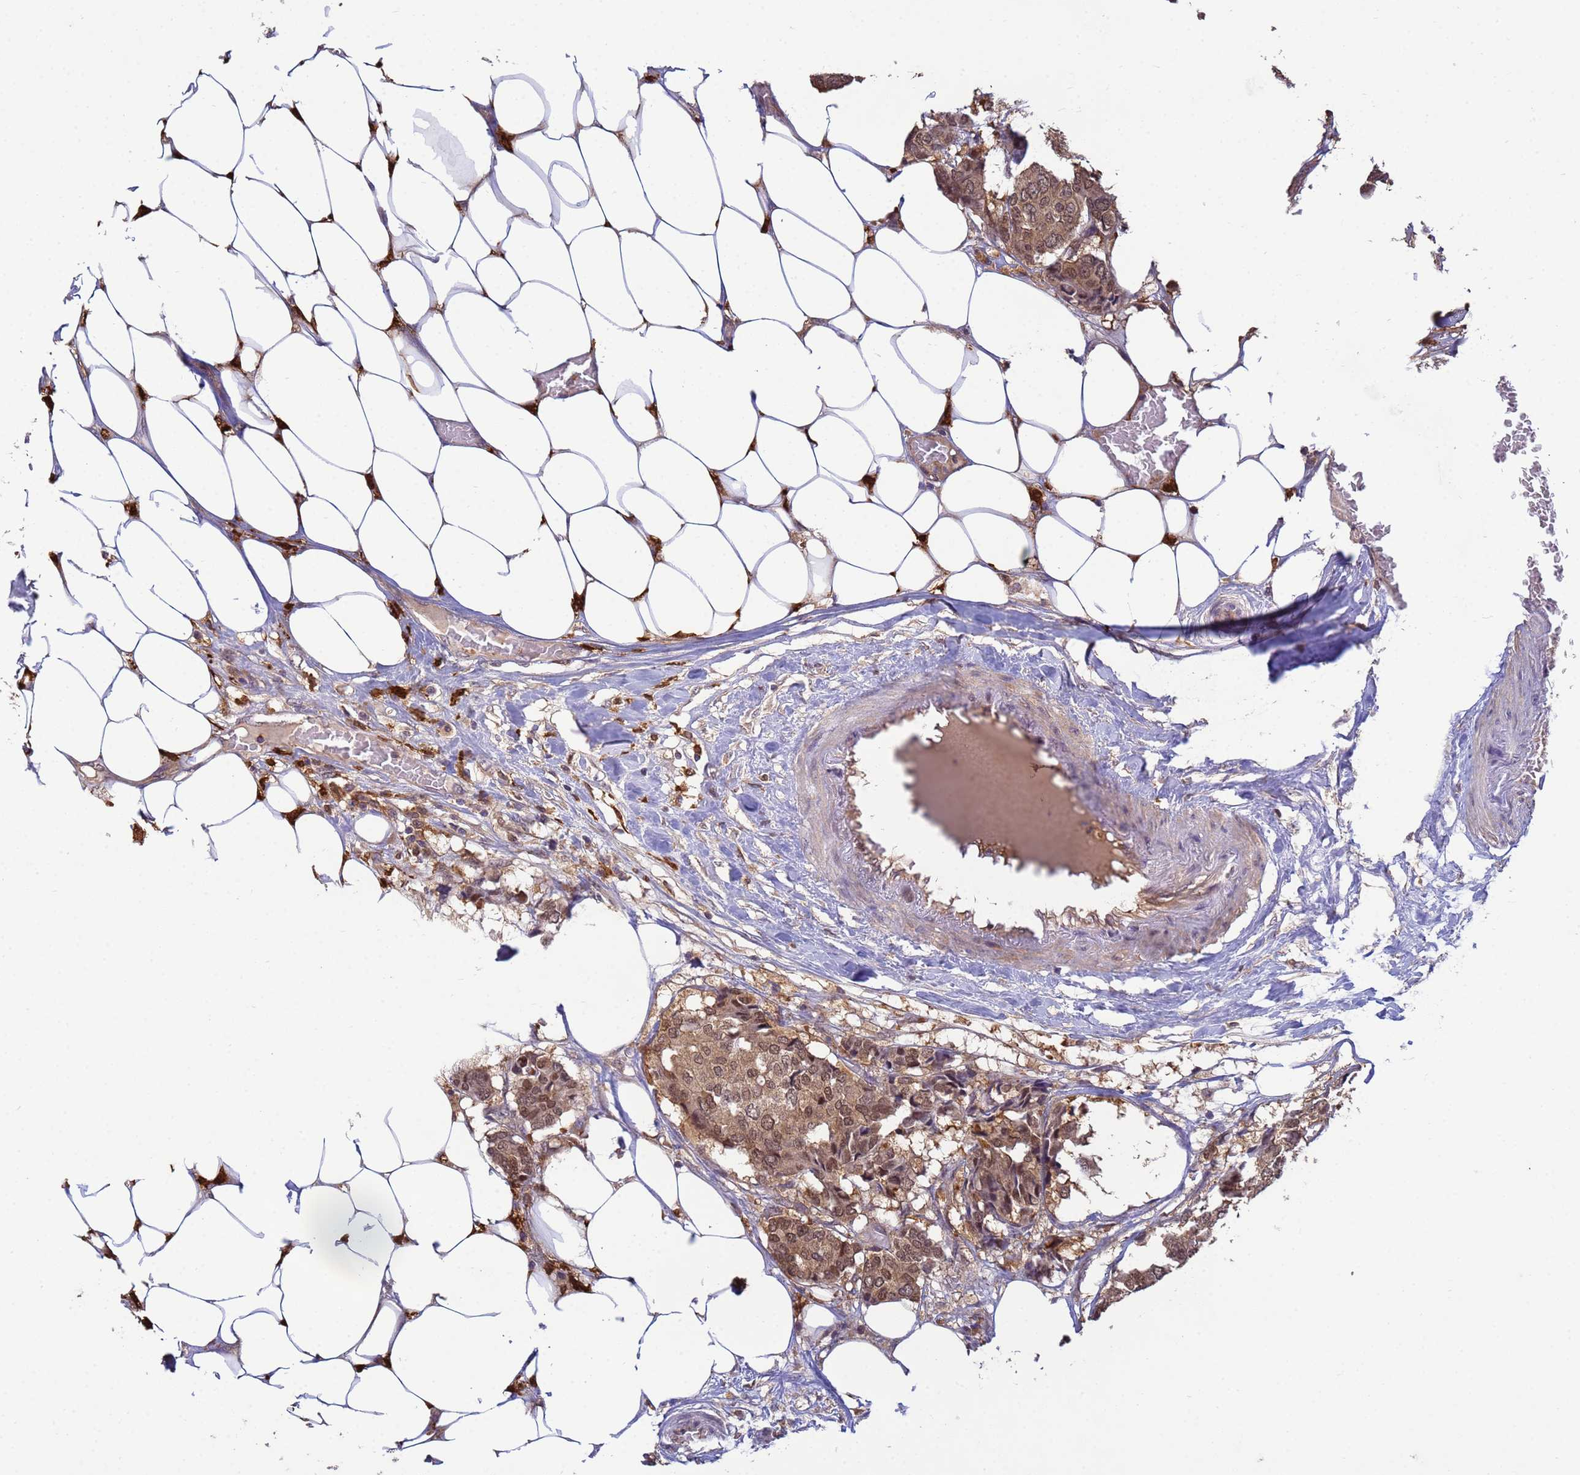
{"staining": {"intensity": "moderate", "quantity": ">75%", "location": "cytoplasmic/membranous,nuclear"}, "tissue": "breast cancer", "cell_type": "Tumor cells", "image_type": "cancer", "snomed": [{"axis": "morphology", "description": "Duct carcinoma"}, {"axis": "topography", "description": "Breast"}], "caption": "This photomicrograph shows breast cancer stained with immunohistochemistry (IHC) to label a protein in brown. The cytoplasmic/membranous and nuclear of tumor cells show moderate positivity for the protein. Nuclei are counter-stained blue.", "gene": "NPEPPS", "patient": {"sex": "female", "age": 75}}